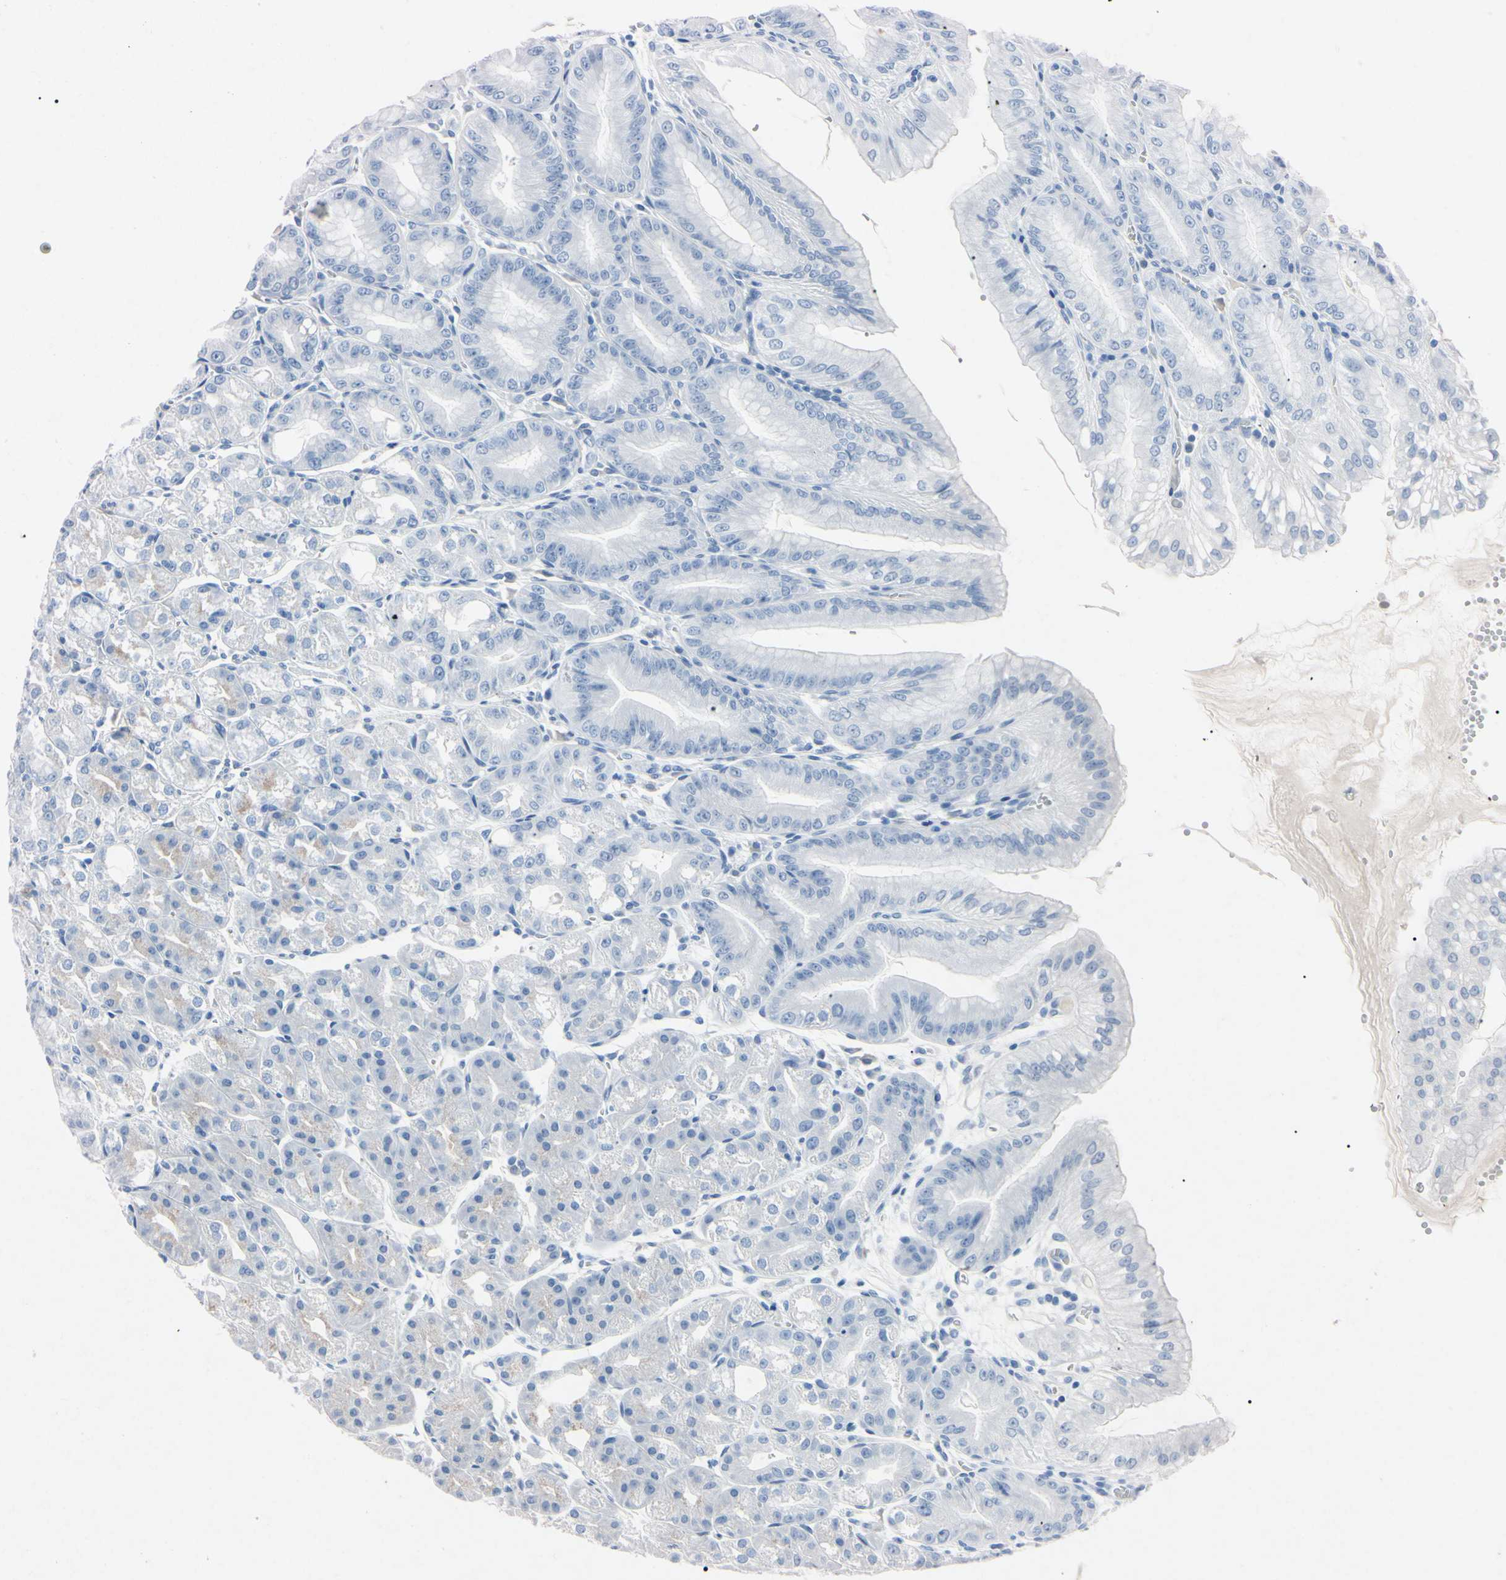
{"staining": {"intensity": "moderate", "quantity": "<25%", "location": "cytoplasmic/membranous"}, "tissue": "stomach", "cell_type": "Glandular cells", "image_type": "normal", "snomed": [{"axis": "morphology", "description": "Normal tissue, NOS"}, {"axis": "topography", "description": "Stomach, lower"}], "caption": "A micrograph showing moderate cytoplasmic/membranous positivity in approximately <25% of glandular cells in normal stomach, as visualized by brown immunohistochemical staining.", "gene": "ELN", "patient": {"sex": "male", "age": 71}}